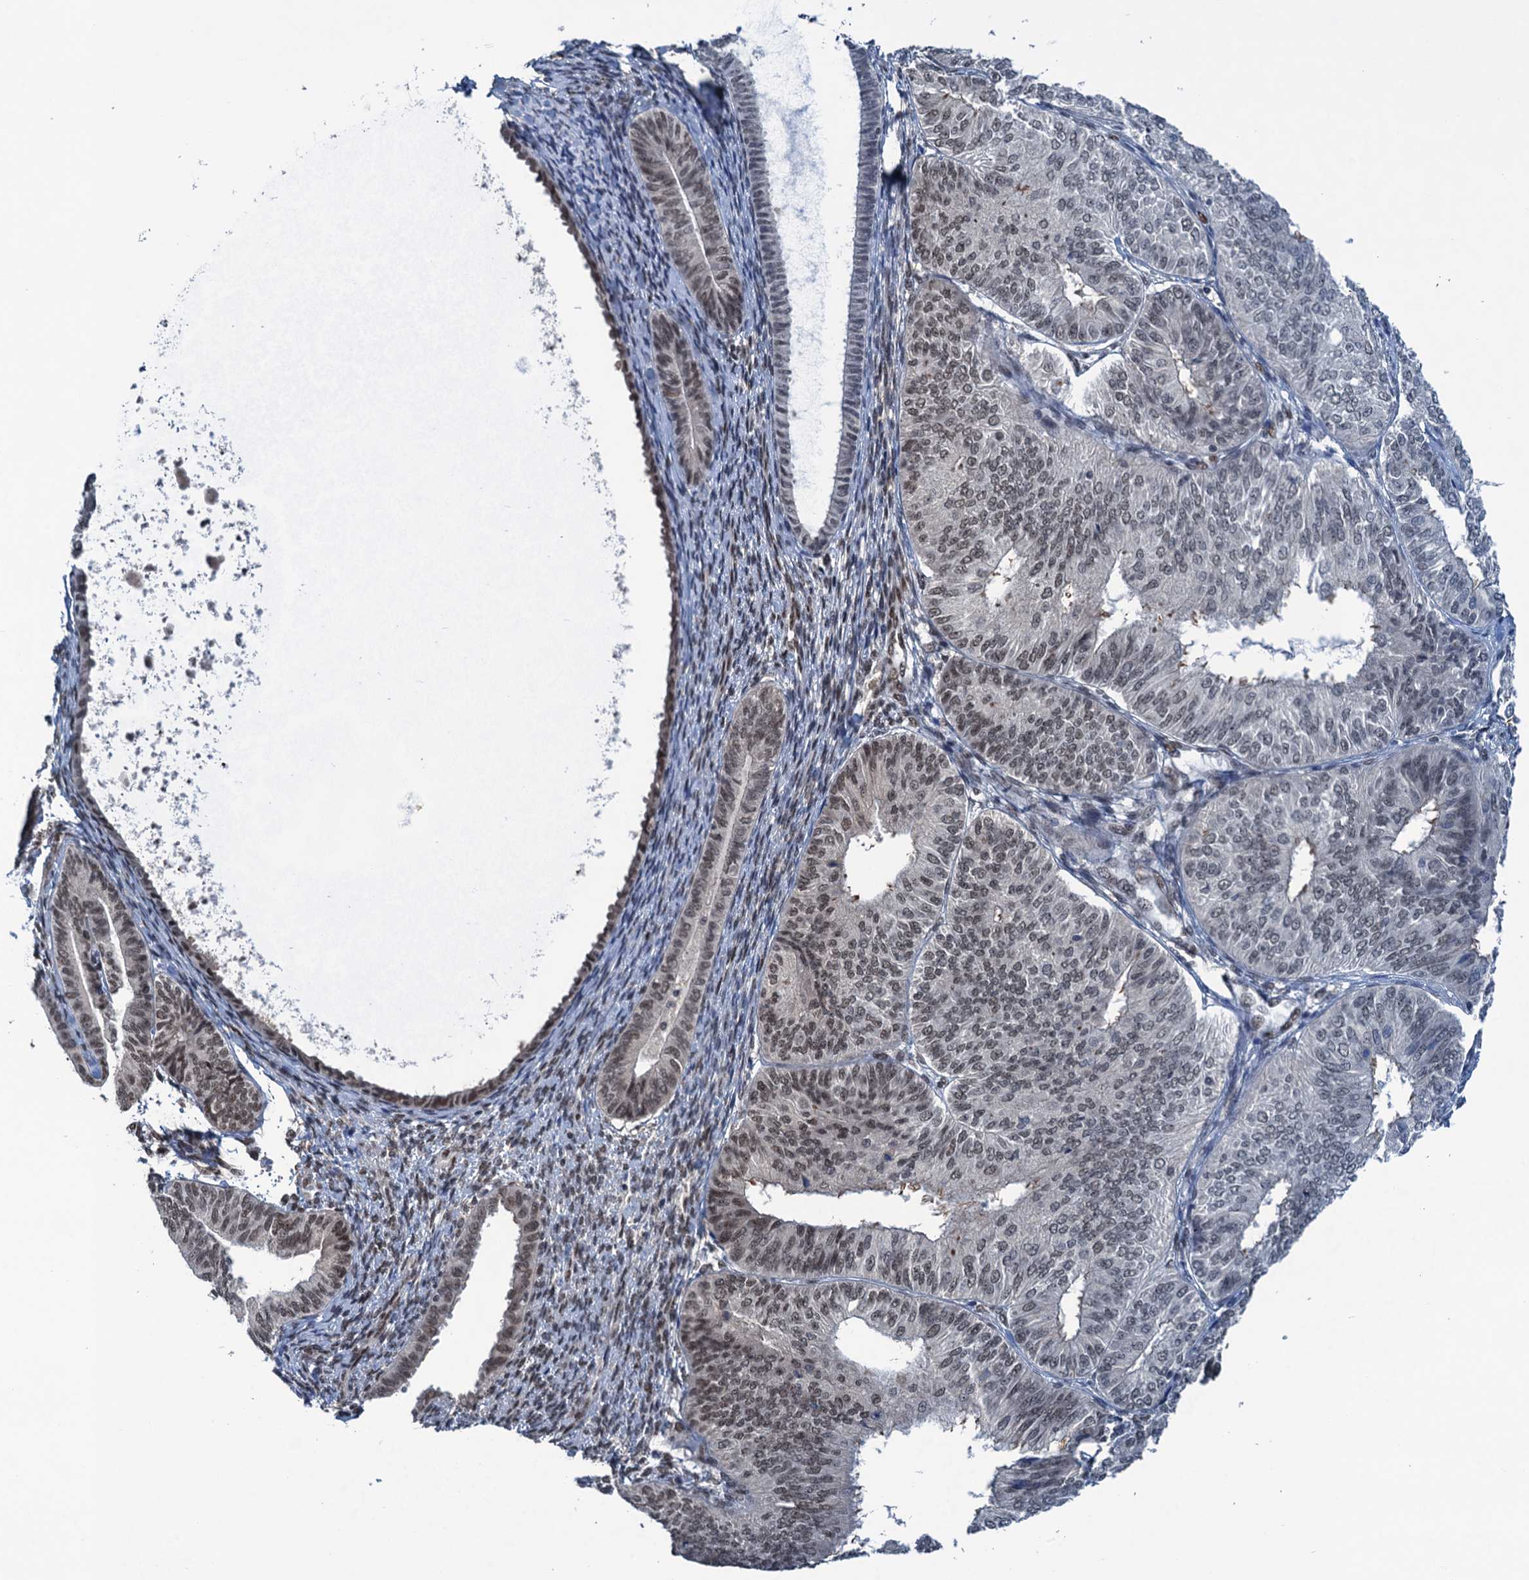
{"staining": {"intensity": "moderate", "quantity": ">75%", "location": "nuclear"}, "tissue": "endometrial cancer", "cell_type": "Tumor cells", "image_type": "cancer", "snomed": [{"axis": "morphology", "description": "Adenocarcinoma, NOS"}, {"axis": "topography", "description": "Endometrium"}], "caption": "Immunohistochemistry (IHC) histopathology image of neoplastic tissue: adenocarcinoma (endometrial) stained using immunohistochemistry shows medium levels of moderate protein expression localized specifically in the nuclear of tumor cells, appearing as a nuclear brown color.", "gene": "SAE1", "patient": {"sex": "female", "age": 58}}